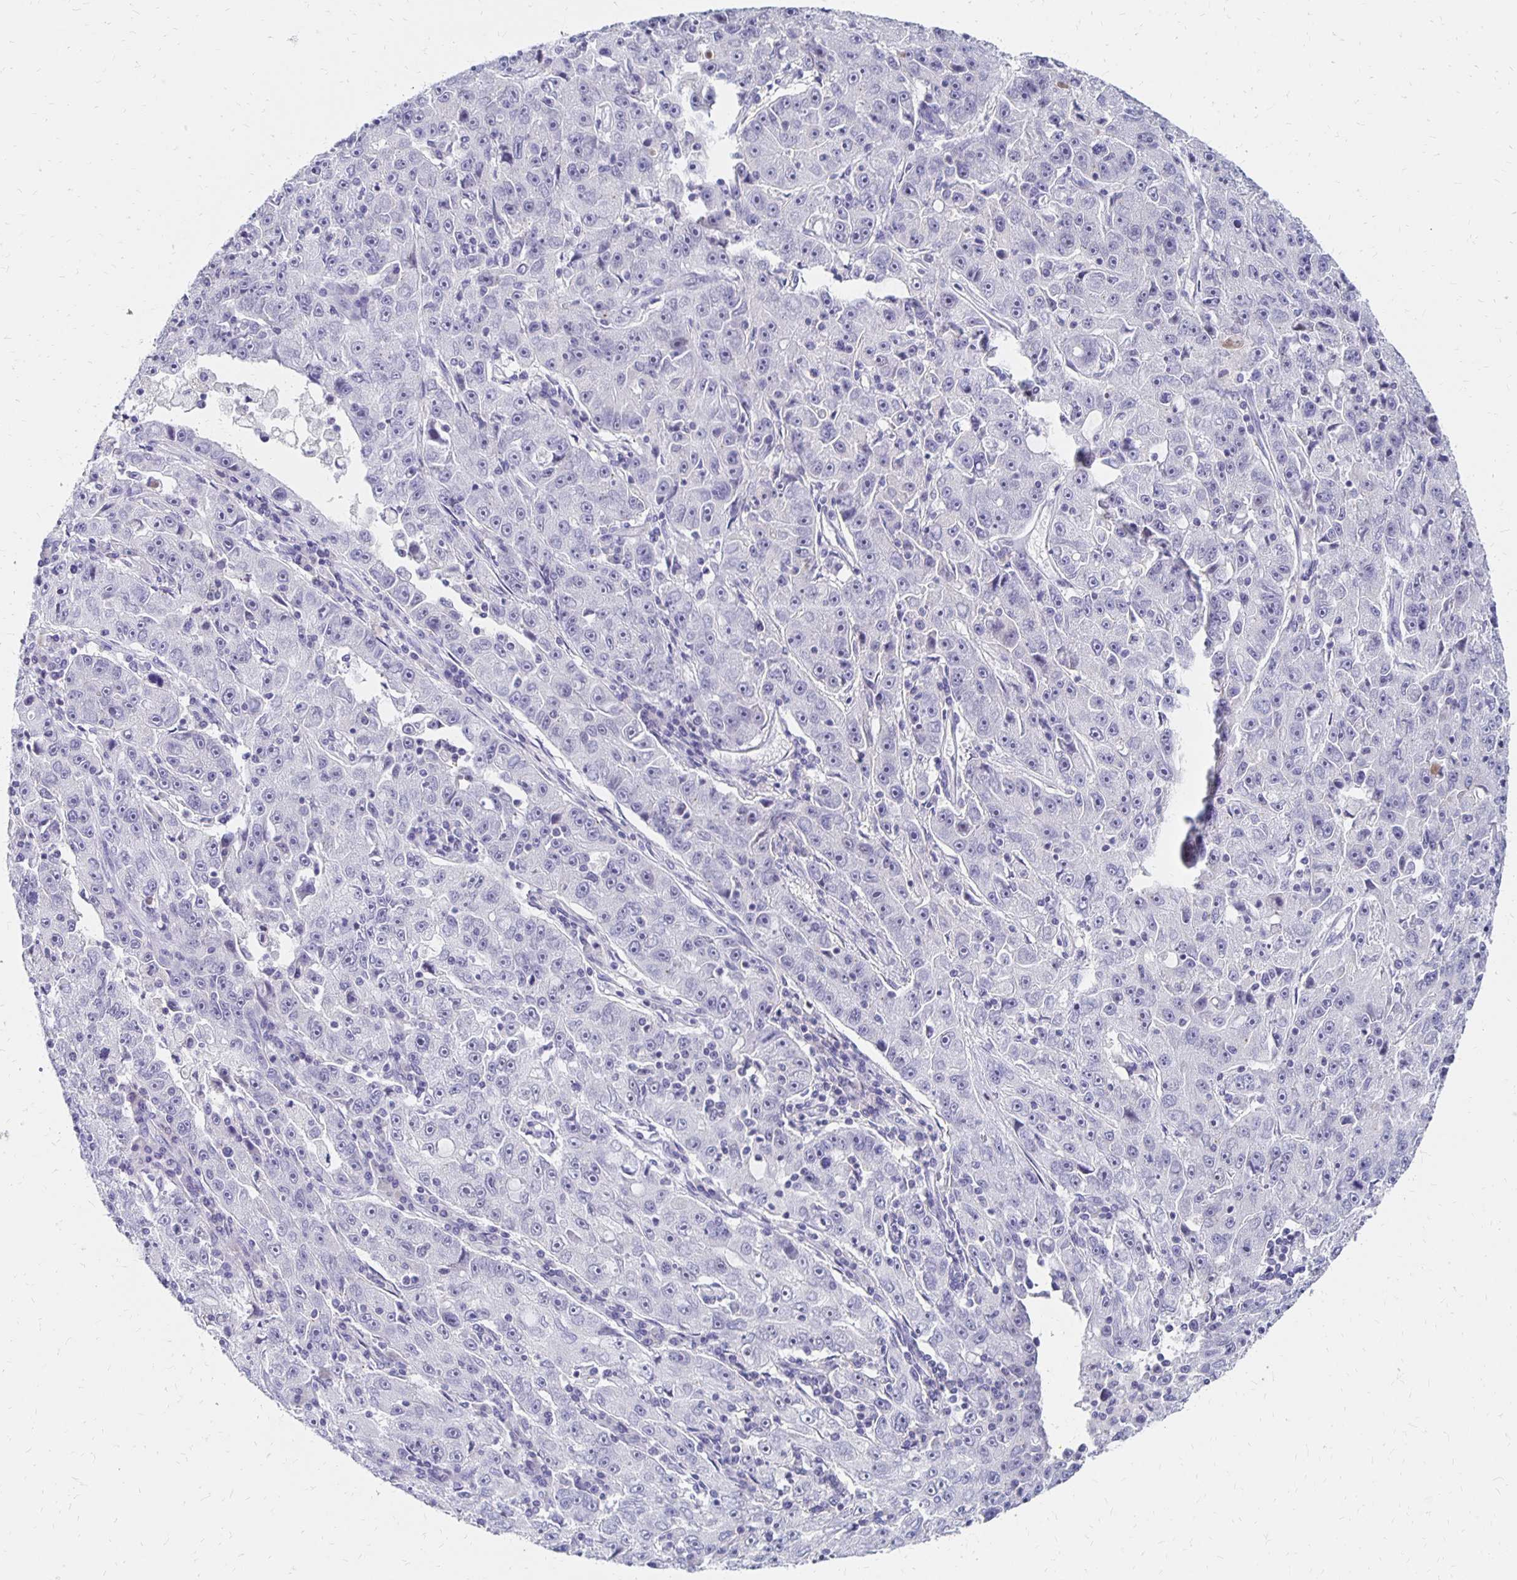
{"staining": {"intensity": "negative", "quantity": "none", "location": "none"}, "tissue": "lung cancer", "cell_type": "Tumor cells", "image_type": "cancer", "snomed": [{"axis": "morphology", "description": "Normal morphology"}, {"axis": "morphology", "description": "Adenocarcinoma, NOS"}, {"axis": "topography", "description": "Lymph node"}, {"axis": "topography", "description": "Lung"}], "caption": "Immunohistochemistry micrograph of neoplastic tissue: human adenocarcinoma (lung) stained with DAB shows no significant protein expression in tumor cells. (DAB (3,3'-diaminobenzidine) immunohistochemistry, high magnification).", "gene": "SYT2", "patient": {"sex": "female", "age": 57}}